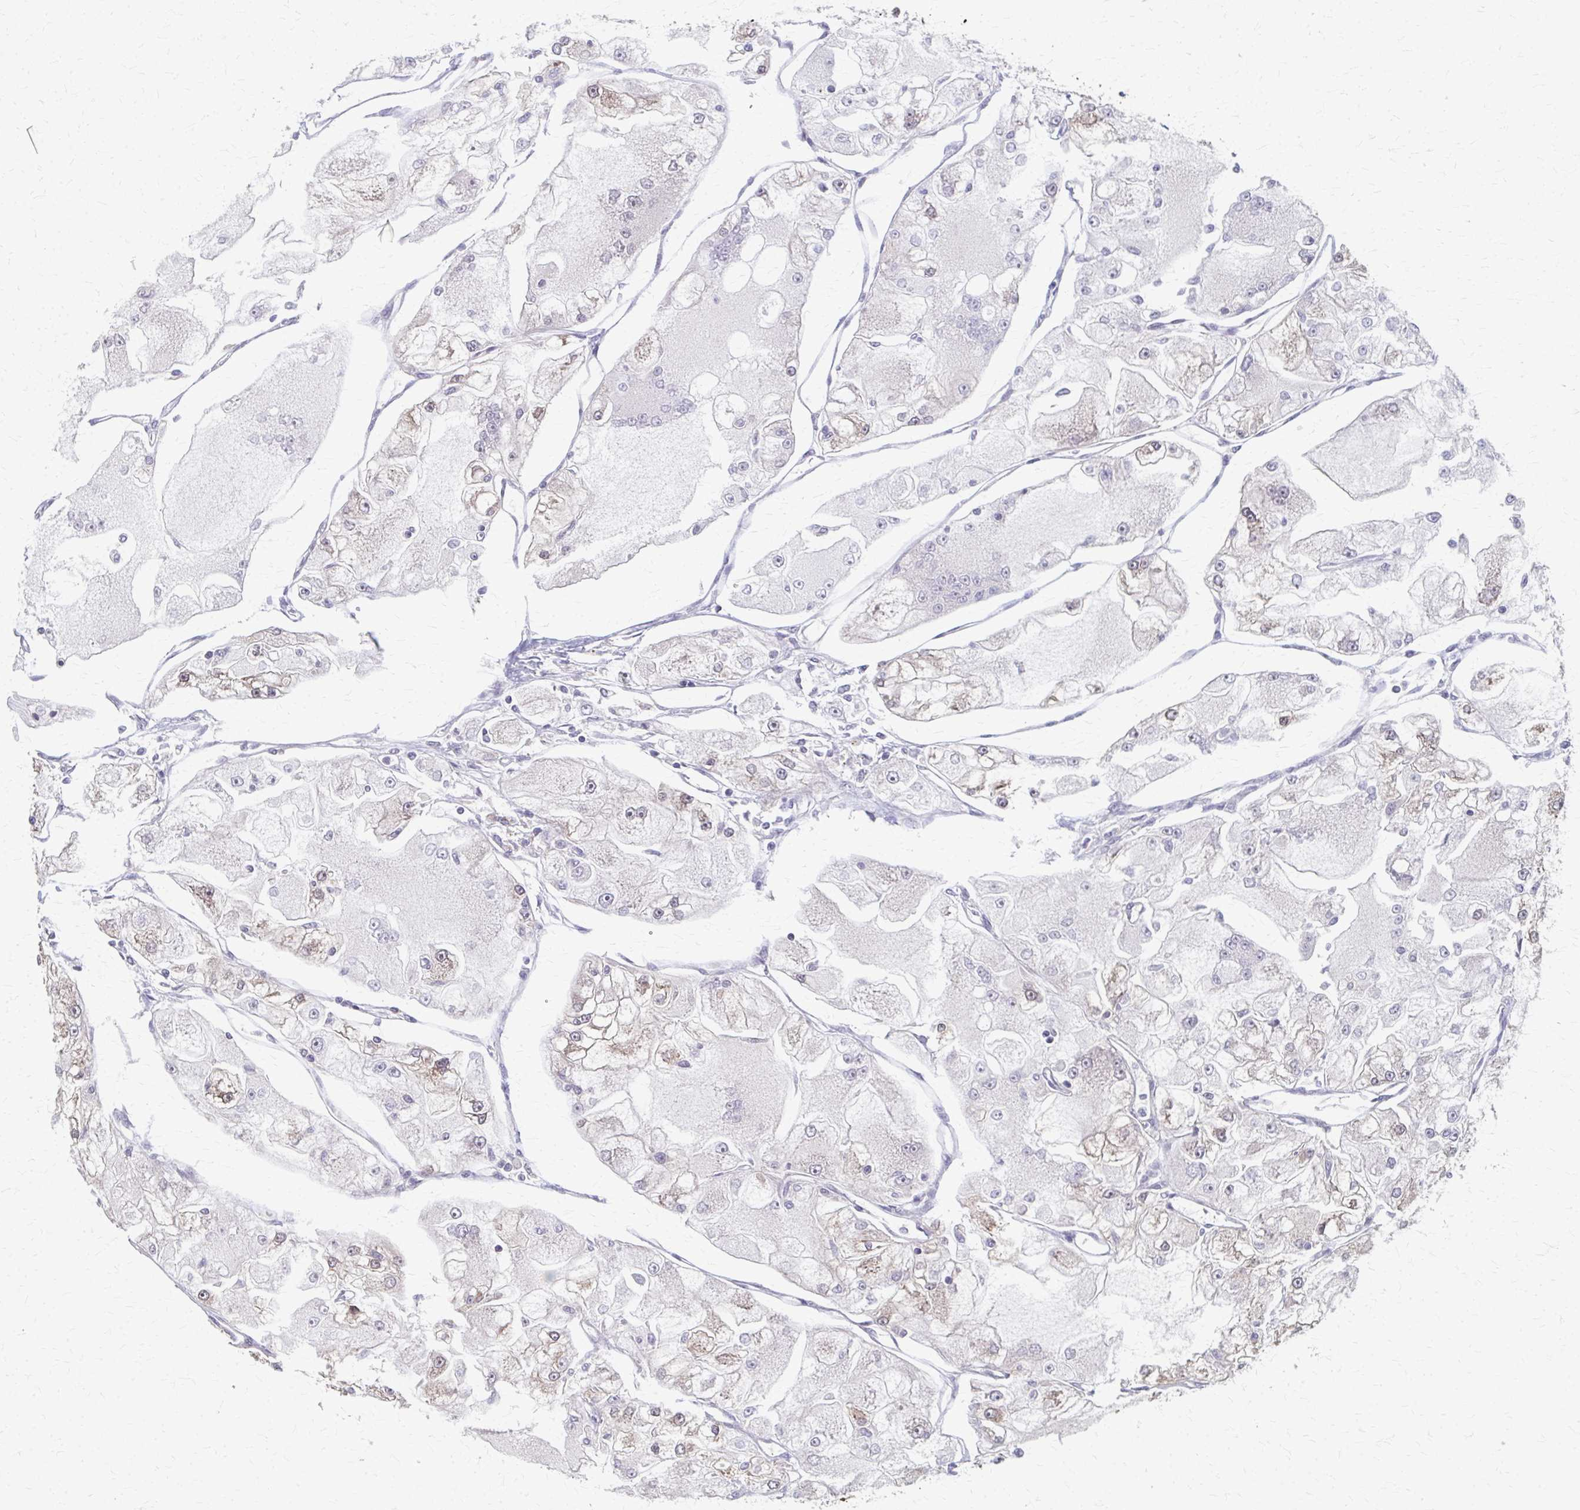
{"staining": {"intensity": "weak", "quantity": "25%-75%", "location": "cytoplasmic/membranous"}, "tissue": "renal cancer", "cell_type": "Tumor cells", "image_type": "cancer", "snomed": [{"axis": "morphology", "description": "Adenocarcinoma, NOS"}, {"axis": "topography", "description": "Kidney"}], "caption": "IHC photomicrograph of neoplastic tissue: human renal cancer stained using immunohistochemistry displays low levels of weak protein expression localized specifically in the cytoplasmic/membranous of tumor cells, appearing as a cytoplasmic/membranous brown color.", "gene": "RABGAP1L", "patient": {"sex": "female", "age": 72}}